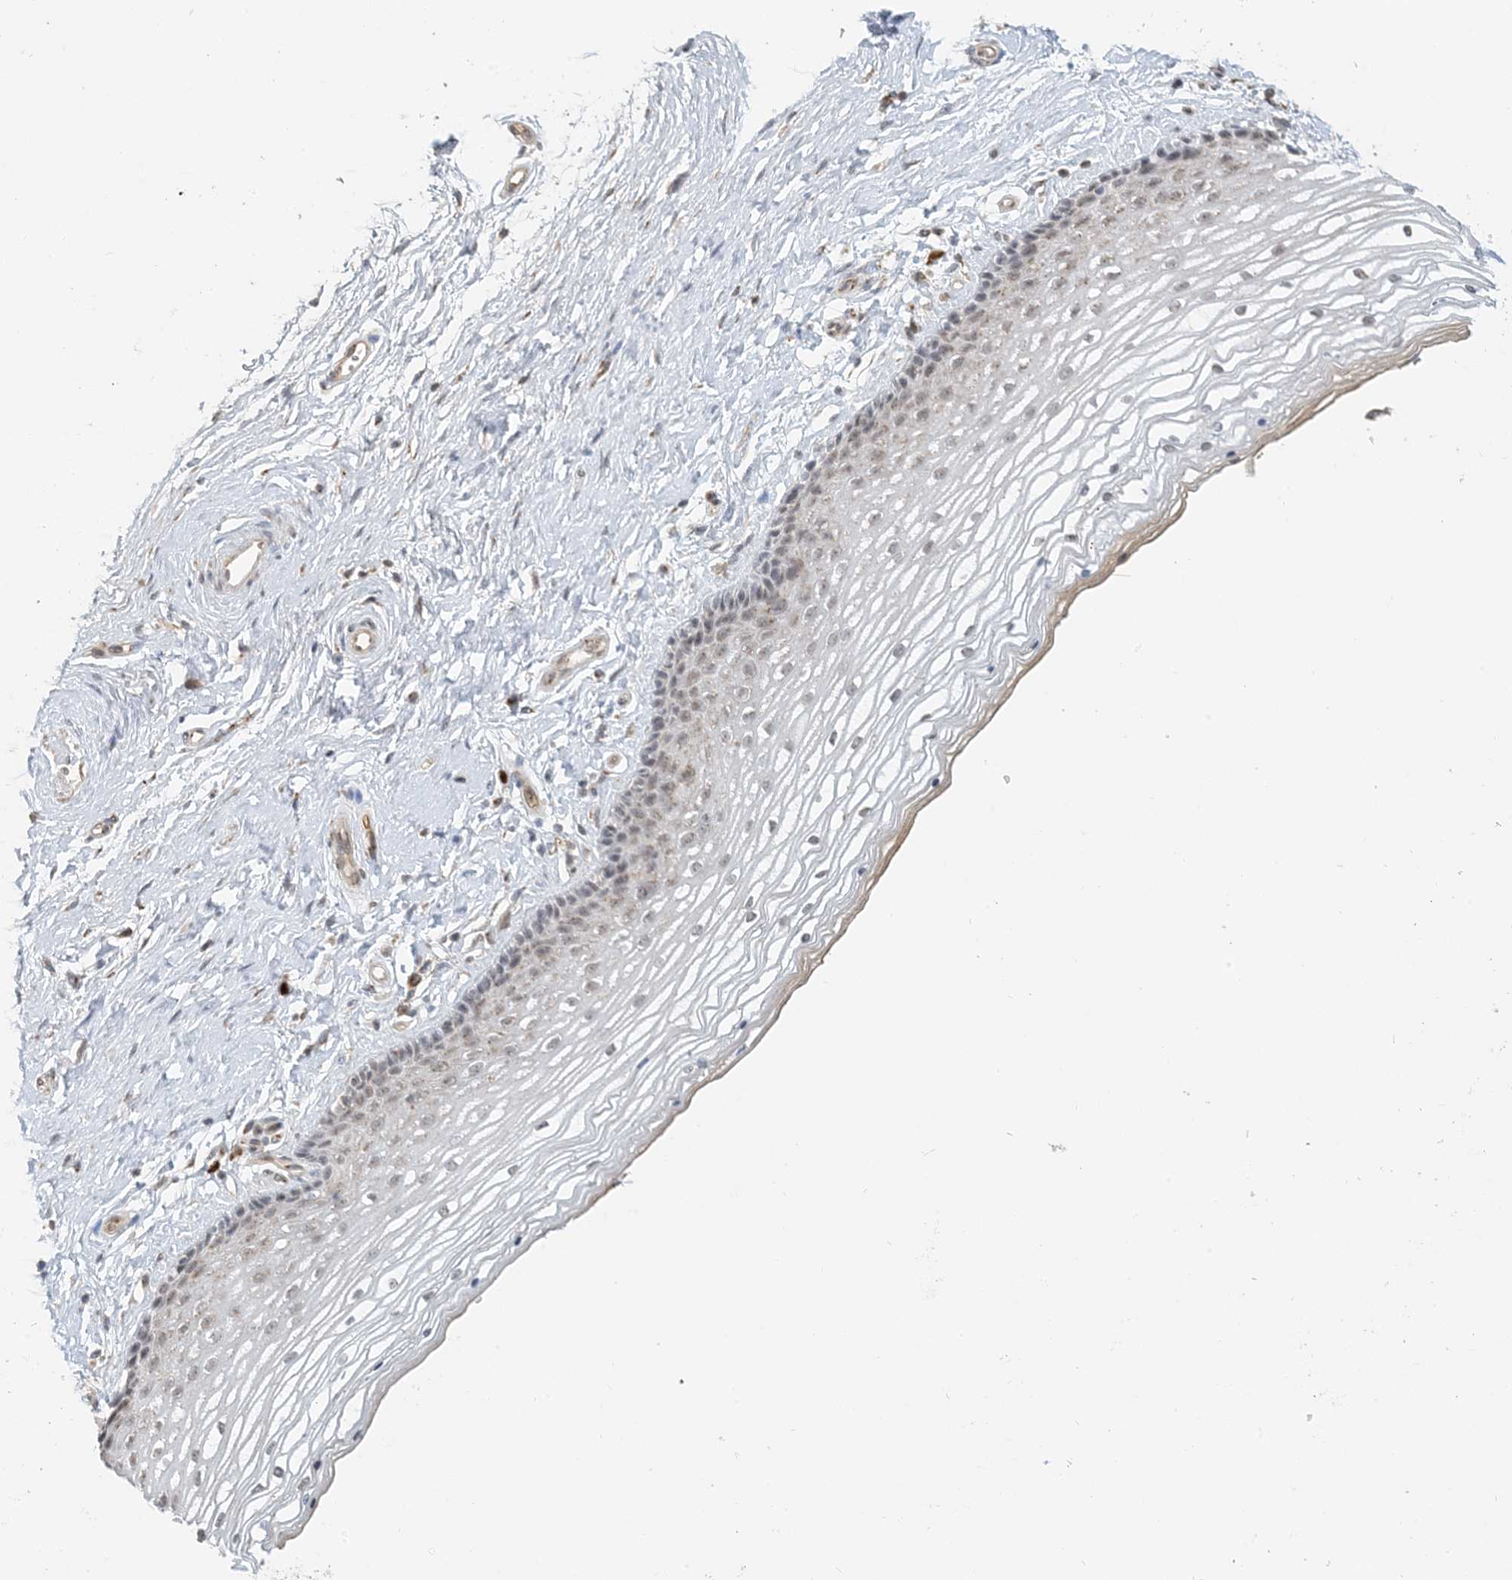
{"staining": {"intensity": "weak", "quantity": "<25%", "location": "cytoplasmic/membranous"}, "tissue": "vagina", "cell_type": "Squamous epithelial cells", "image_type": "normal", "snomed": [{"axis": "morphology", "description": "Normal tissue, NOS"}, {"axis": "topography", "description": "Vagina"}], "caption": "Micrograph shows no protein positivity in squamous epithelial cells of normal vagina.", "gene": "ZCCHC4", "patient": {"sex": "female", "age": 46}}